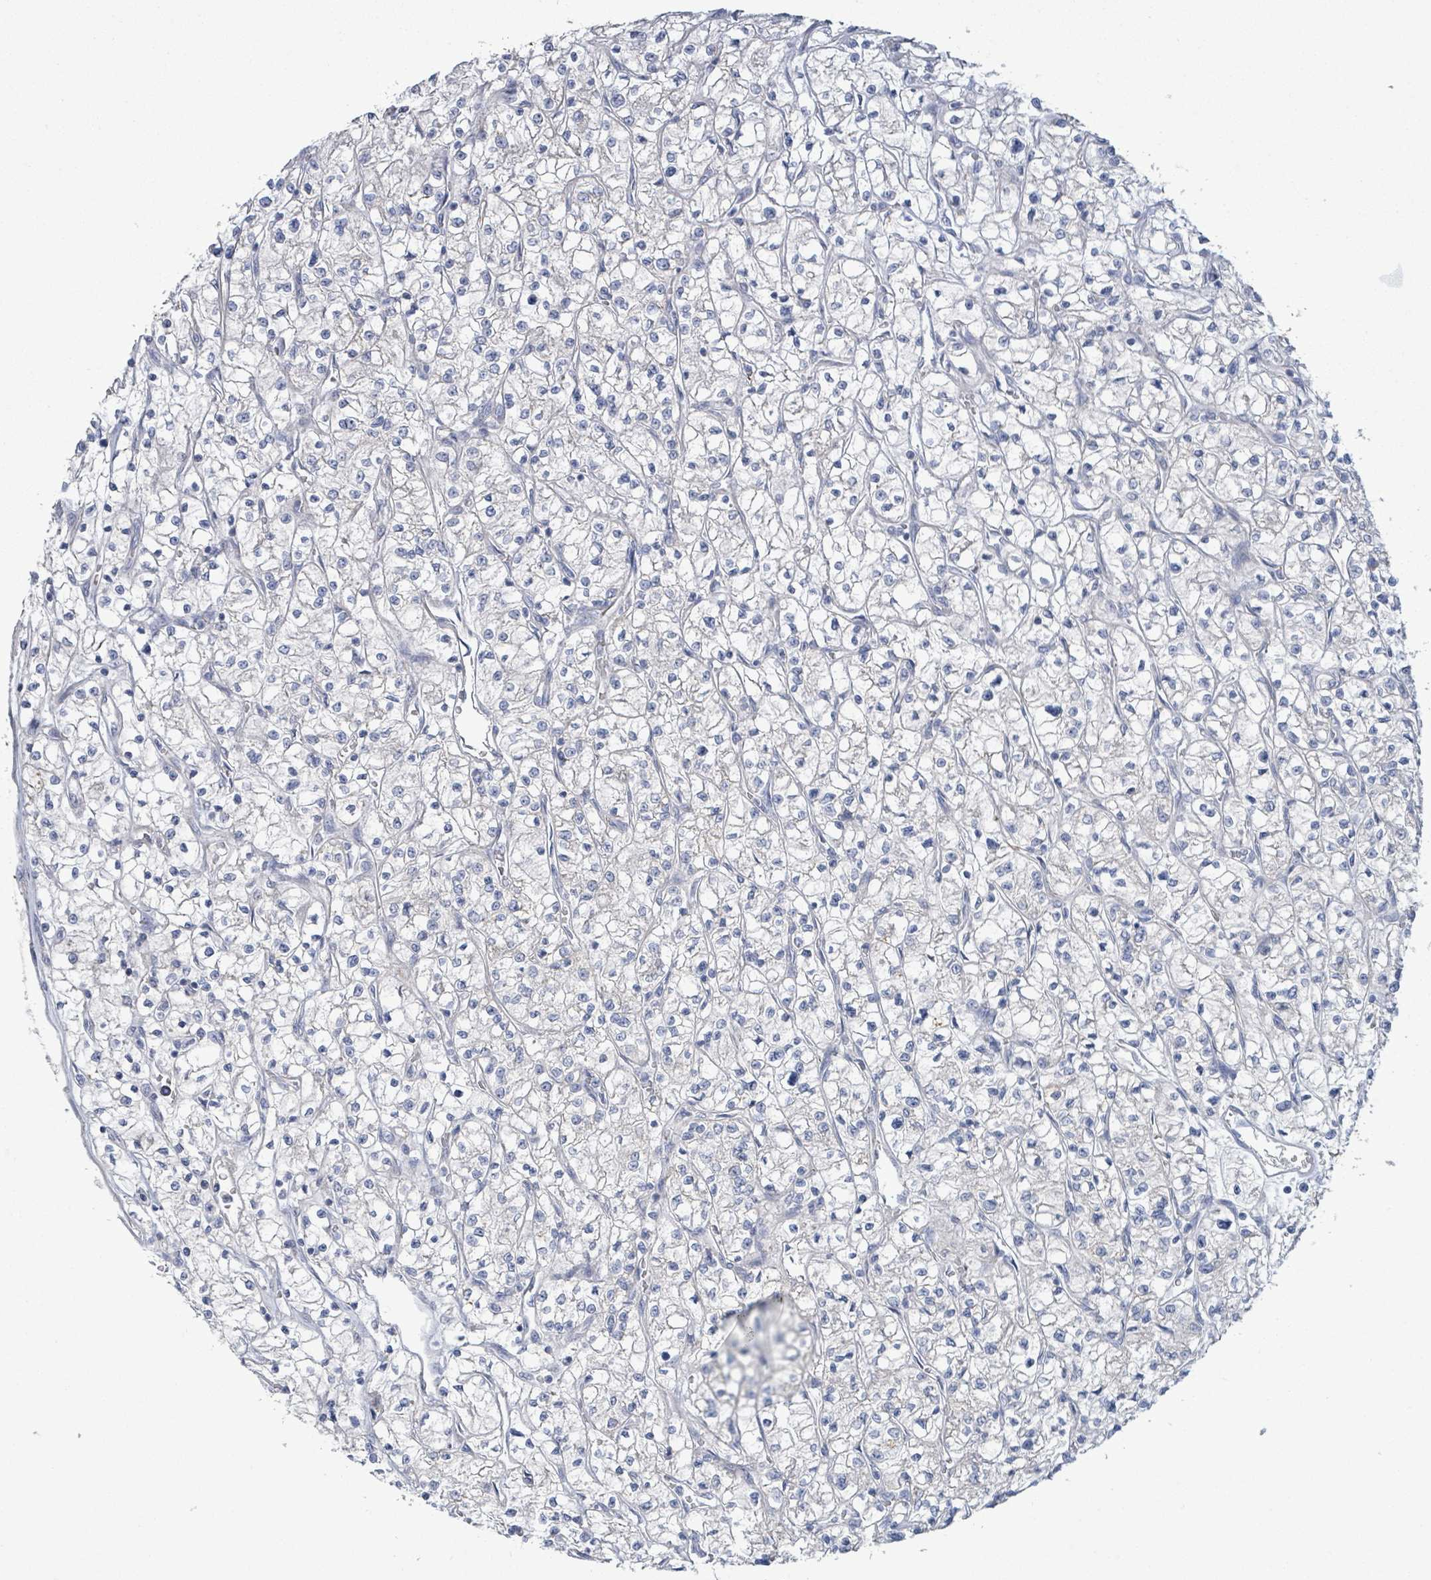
{"staining": {"intensity": "negative", "quantity": "none", "location": "none"}, "tissue": "renal cancer", "cell_type": "Tumor cells", "image_type": "cancer", "snomed": [{"axis": "morphology", "description": "Adenocarcinoma, NOS"}, {"axis": "topography", "description": "Kidney"}], "caption": "Tumor cells are negative for protein expression in human renal adenocarcinoma. Brightfield microscopy of immunohistochemistry (IHC) stained with DAB (brown) and hematoxylin (blue), captured at high magnification.", "gene": "ALG12", "patient": {"sex": "female", "age": 64}}